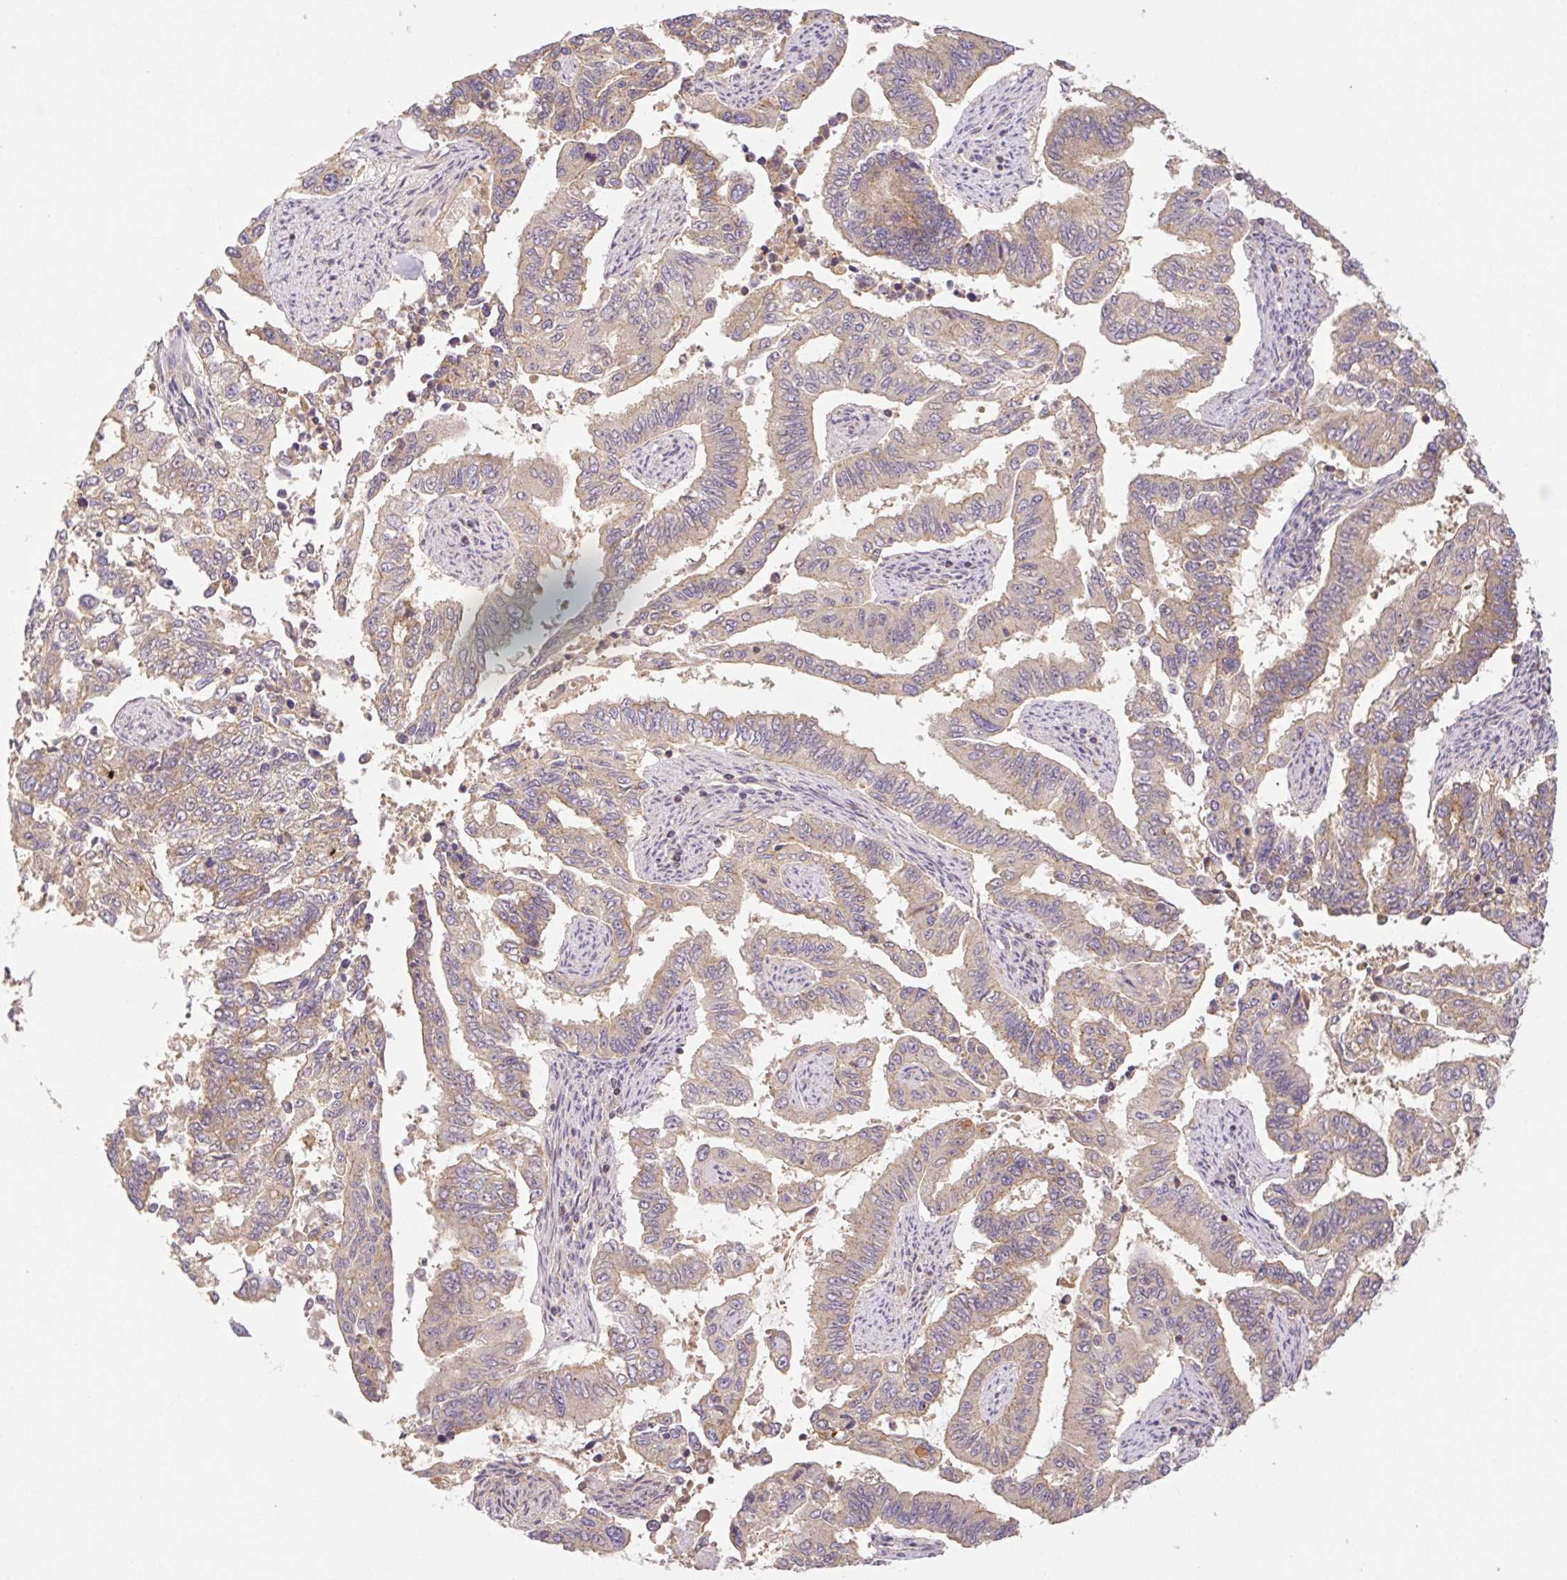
{"staining": {"intensity": "weak", "quantity": "25%-75%", "location": "cytoplasmic/membranous"}, "tissue": "endometrial cancer", "cell_type": "Tumor cells", "image_type": "cancer", "snomed": [{"axis": "morphology", "description": "Adenocarcinoma, NOS"}, {"axis": "topography", "description": "Uterus"}], "caption": "Protein staining of endometrial cancer tissue shows weak cytoplasmic/membranous staining in approximately 25%-75% of tumor cells. The staining was performed using DAB (3,3'-diaminobenzidine) to visualize the protein expression in brown, while the nuclei were stained in blue with hematoxylin (Magnification: 20x).", "gene": "MTHFD1", "patient": {"sex": "female", "age": 59}}